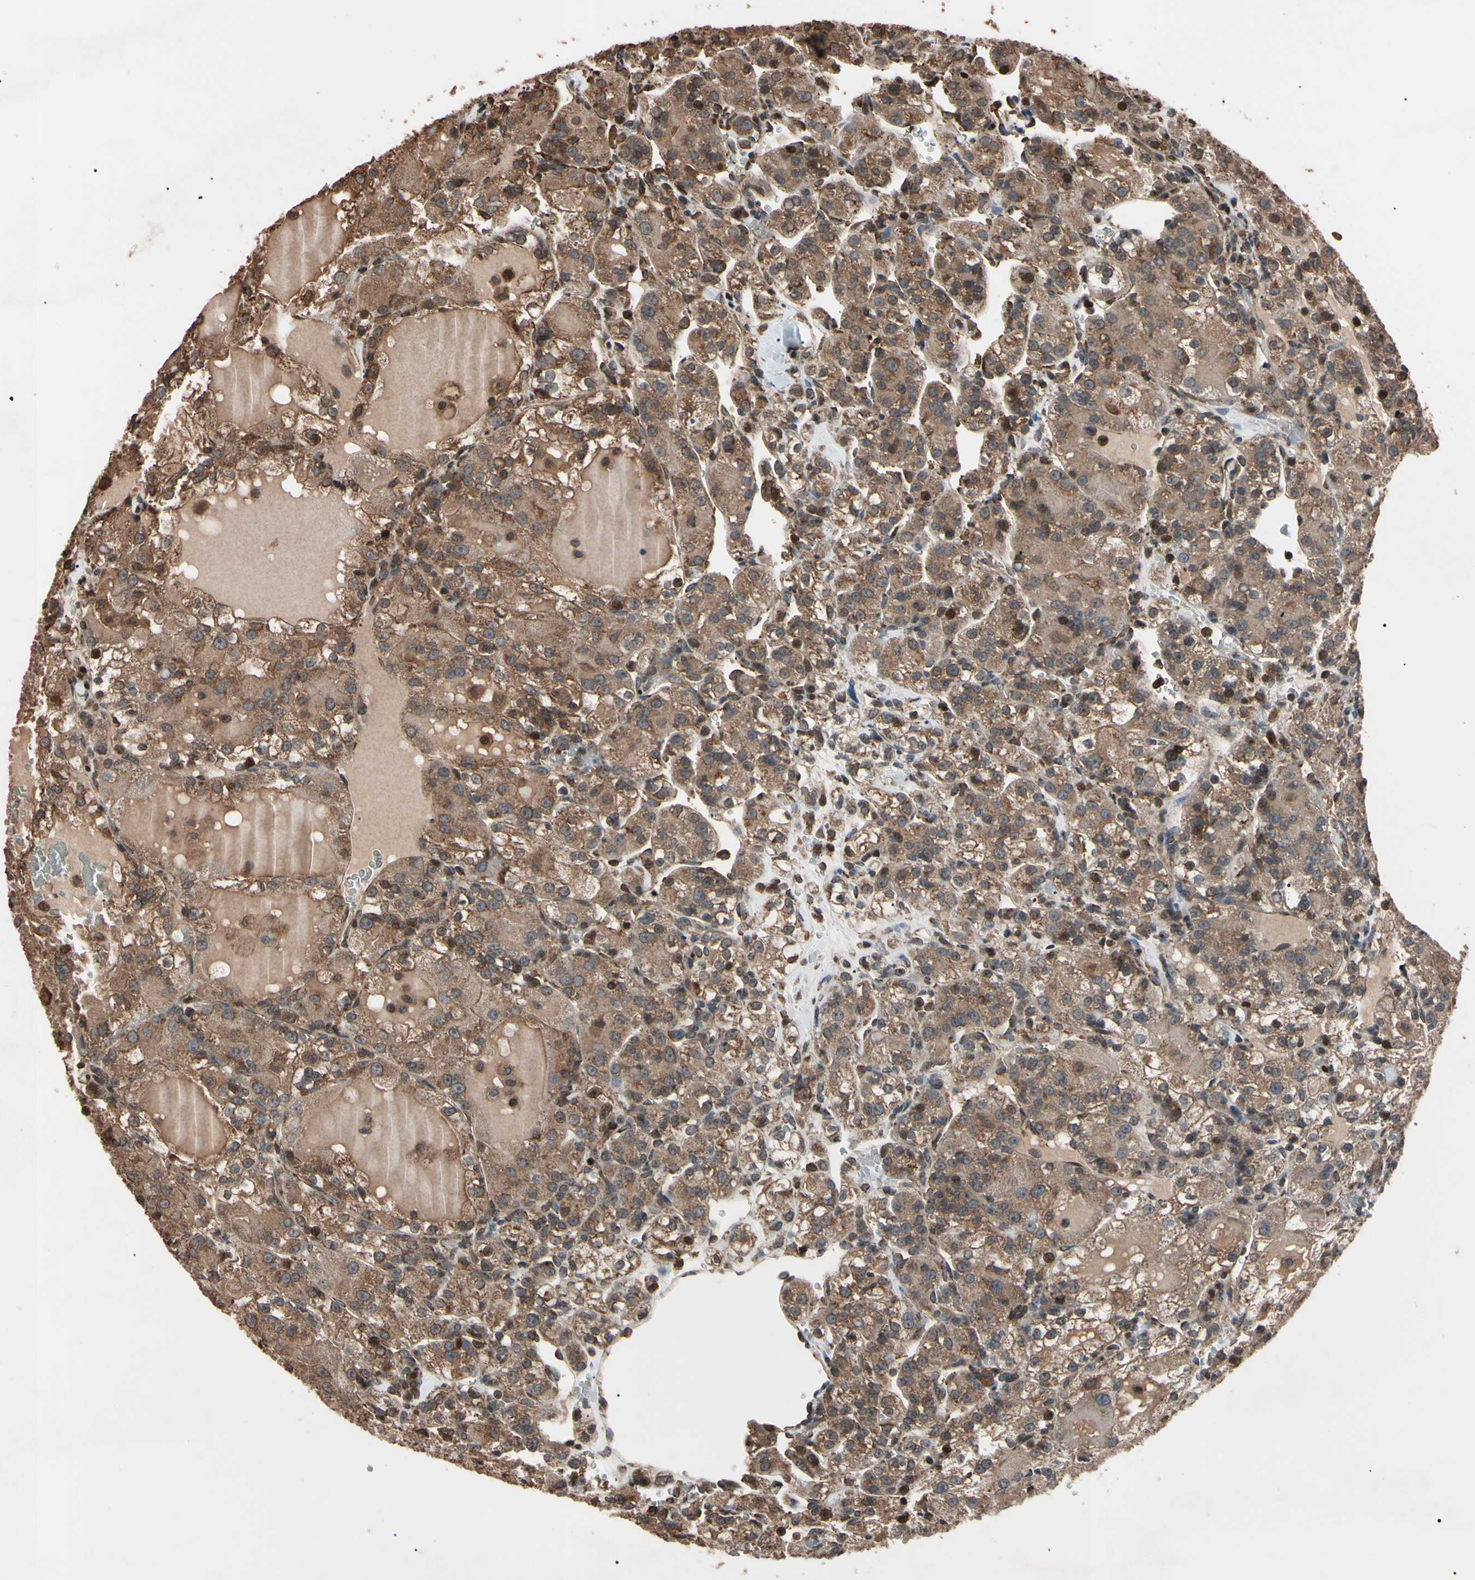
{"staining": {"intensity": "moderate", "quantity": "25%-75%", "location": "cytoplasmic/membranous,nuclear"}, "tissue": "renal cancer", "cell_type": "Tumor cells", "image_type": "cancer", "snomed": [{"axis": "morphology", "description": "Normal tissue, NOS"}, {"axis": "morphology", "description": "Adenocarcinoma, NOS"}, {"axis": "topography", "description": "Kidney"}], "caption": "IHC of human adenocarcinoma (renal) demonstrates medium levels of moderate cytoplasmic/membranous and nuclear positivity in approximately 25%-75% of tumor cells. Using DAB (brown) and hematoxylin (blue) stains, captured at high magnification using brightfield microscopy.", "gene": "TNFRSF1A", "patient": {"sex": "male", "age": 61}}